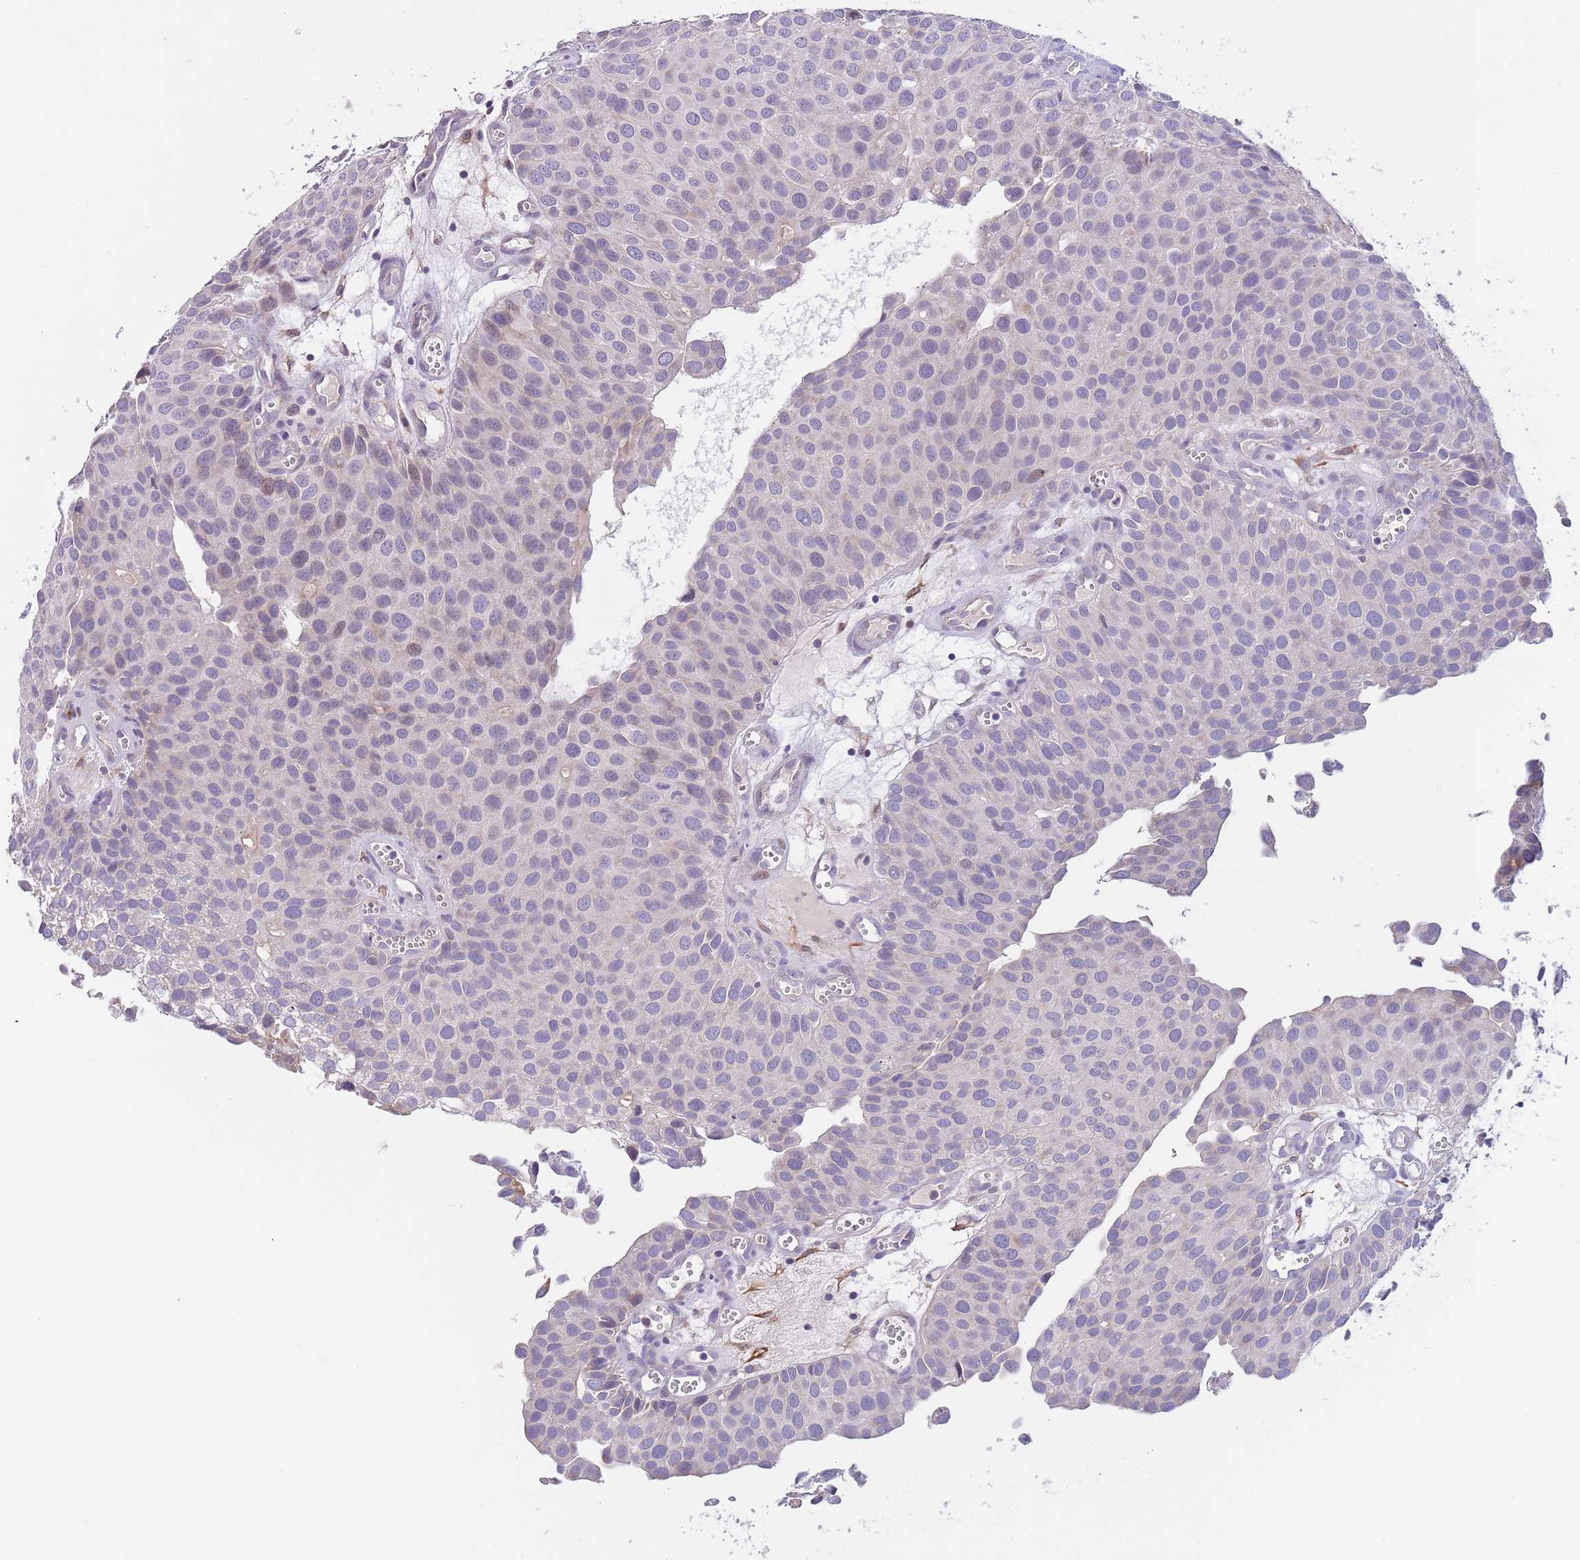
{"staining": {"intensity": "negative", "quantity": "none", "location": "none"}, "tissue": "urothelial cancer", "cell_type": "Tumor cells", "image_type": "cancer", "snomed": [{"axis": "morphology", "description": "Urothelial carcinoma, Low grade"}, {"axis": "topography", "description": "Urinary bladder"}], "caption": "Immunohistochemistry (IHC) of human urothelial cancer displays no positivity in tumor cells. (DAB IHC visualized using brightfield microscopy, high magnification).", "gene": "AP1S2", "patient": {"sex": "male", "age": 88}}